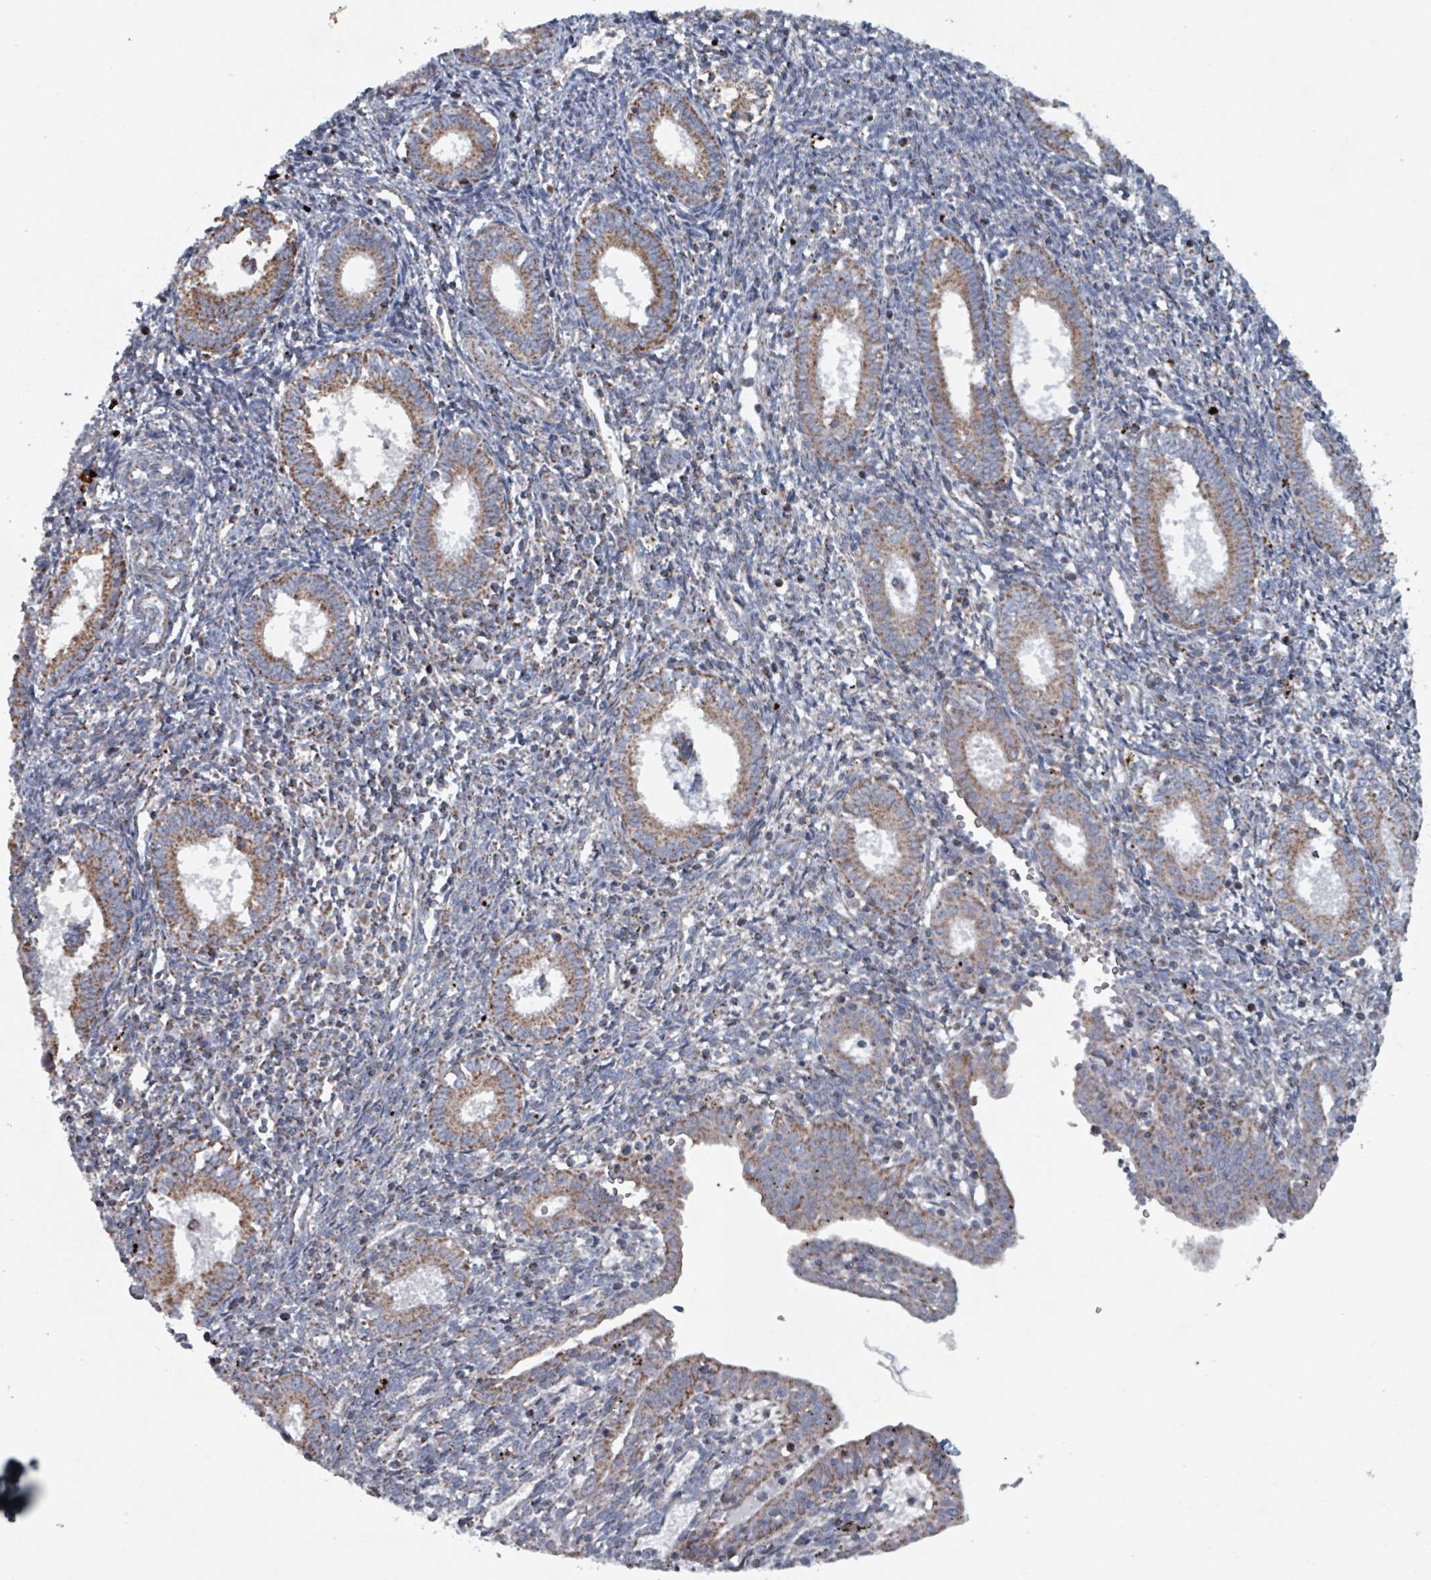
{"staining": {"intensity": "weak", "quantity": "25%-75%", "location": "cytoplasmic/membranous"}, "tissue": "endometrium", "cell_type": "Cells in endometrial stroma", "image_type": "normal", "snomed": [{"axis": "morphology", "description": "Normal tissue, NOS"}, {"axis": "topography", "description": "Endometrium"}], "caption": "Protein expression analysis of unremarkable endometrium exhibits weak cytoplasmic/membranous staining in about 25%-75% of cells in endometrial stroma.", "gene": "ABHD18", "patient": {"sex": "female", "age": 41}}